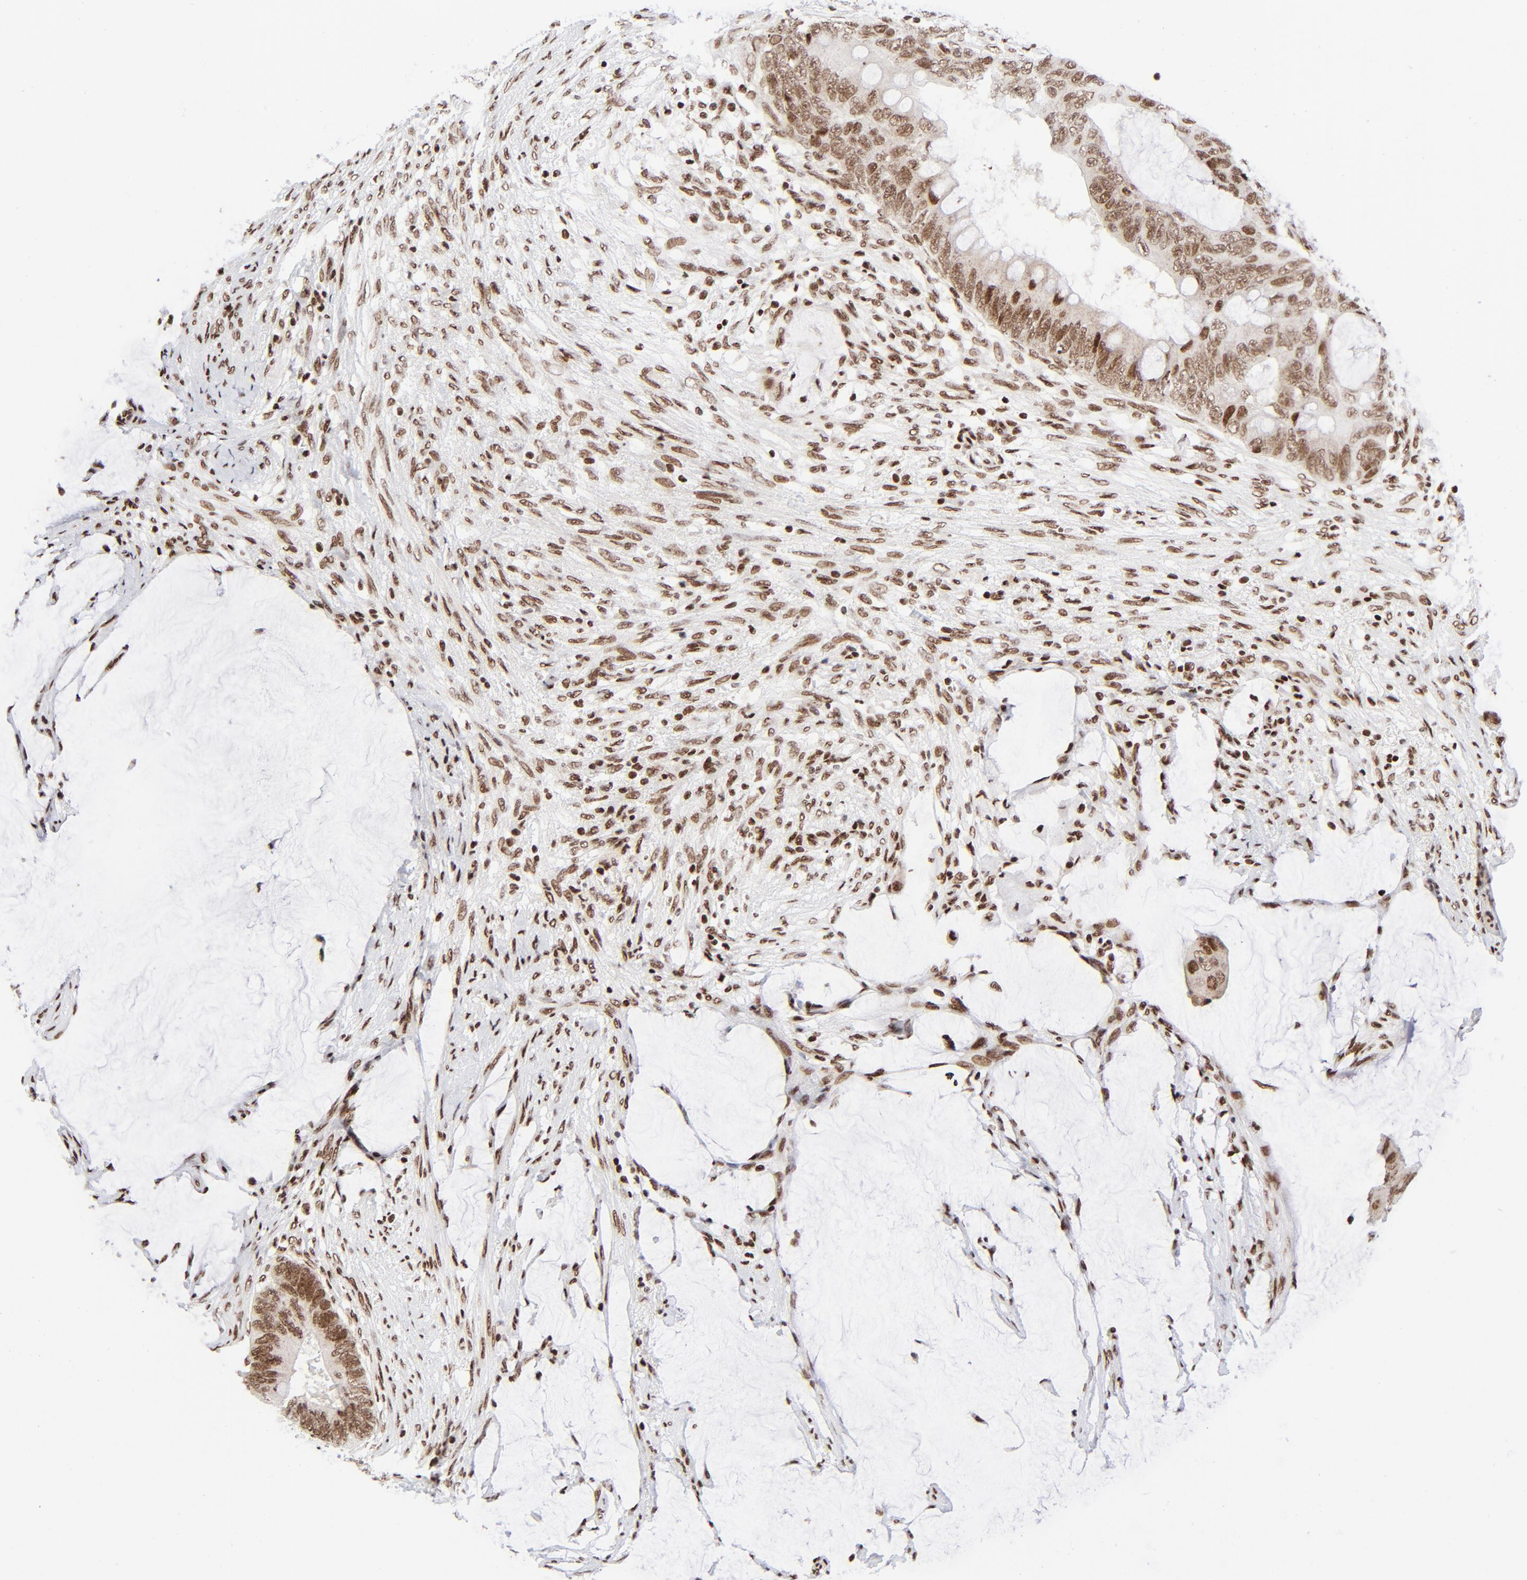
{"staining": {"intensity": "moderate", "quantity": ">75%", "location": "nuclear"}, "tissue": "colorectal cancer", "cell_type": "Tumor cells", "image_type": "cancer", "snomed": [{"axis": "morphology", "description": "Normal tissue, NOS"}, {"axis": "morphology", "description": "Adenocarcinoma, NOS"}, {"axis": "topography", "description": "Rectum"}, {"axis": "topography", "description": "Peripheral nerve tissue"}], "caption": "The photomicrograph shows a brown stain indicating the presence of a protein in the nuclear of tumor cells in adenocarcinoma (colorectal). Immunohistochemistry stains the protein in brown and the nuclei are stained blue.", "gene": "NFYB", "patient": {"sex": "female", "age": 77}}